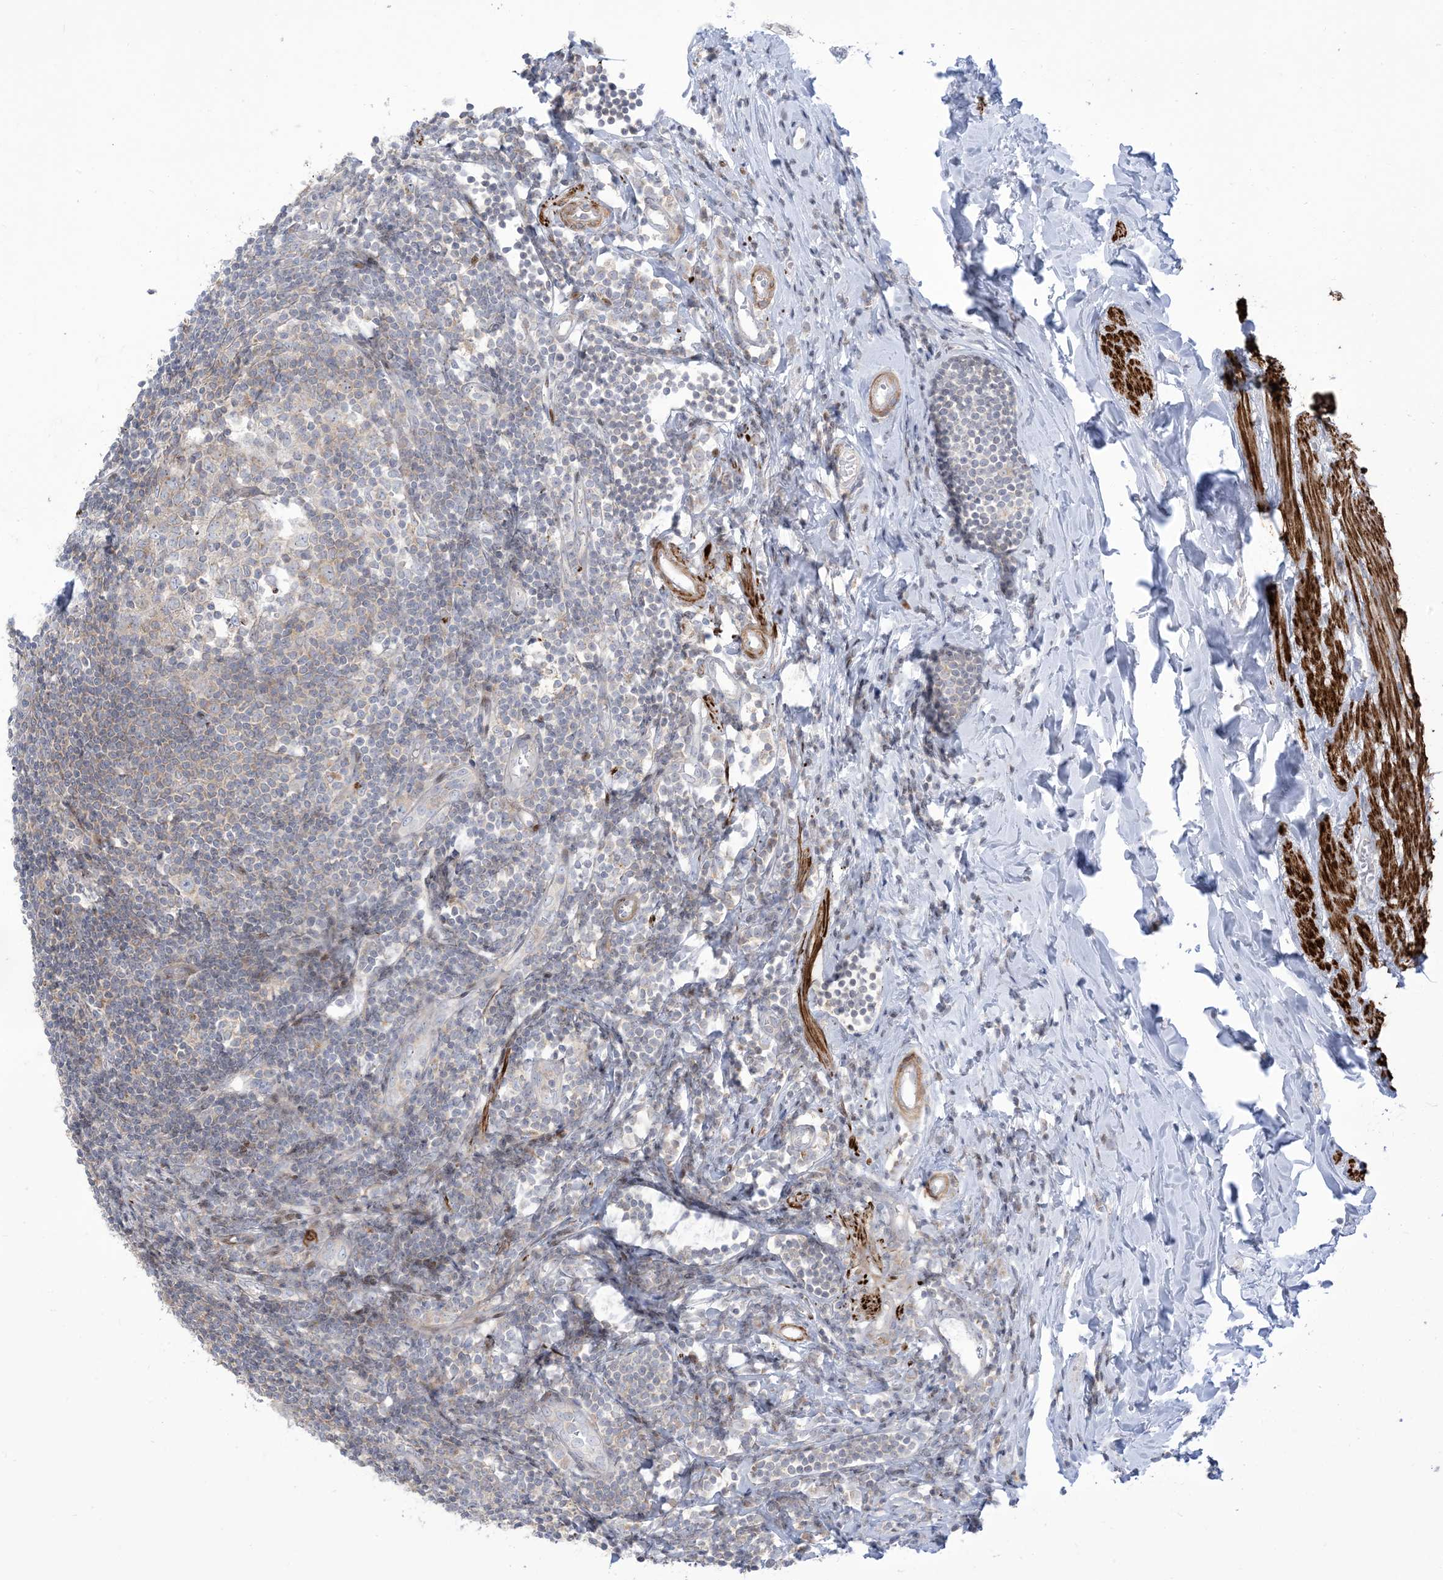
{"staining": {"intensity": "moderate", "quantity": "<25%", "location": "cytoplasmic/membranous"}, "tissue": "appendix", "cell_type": "Glandular cells", "image_type": "normal", "snomed": [{"axis": "morphology", "description": "Normal tissue, NOS"}, {"axis": "topography", "description": "Appendix"}], "caption": "Immunohistochemistry (IHC) (DAB) staining of unremarkable appendix reveals moderate cytoplasmic/membranous protein staining in about <25% of glandular cells.", "gene": "AFTPH", "patient": {"sex": "female", "age": 54}}